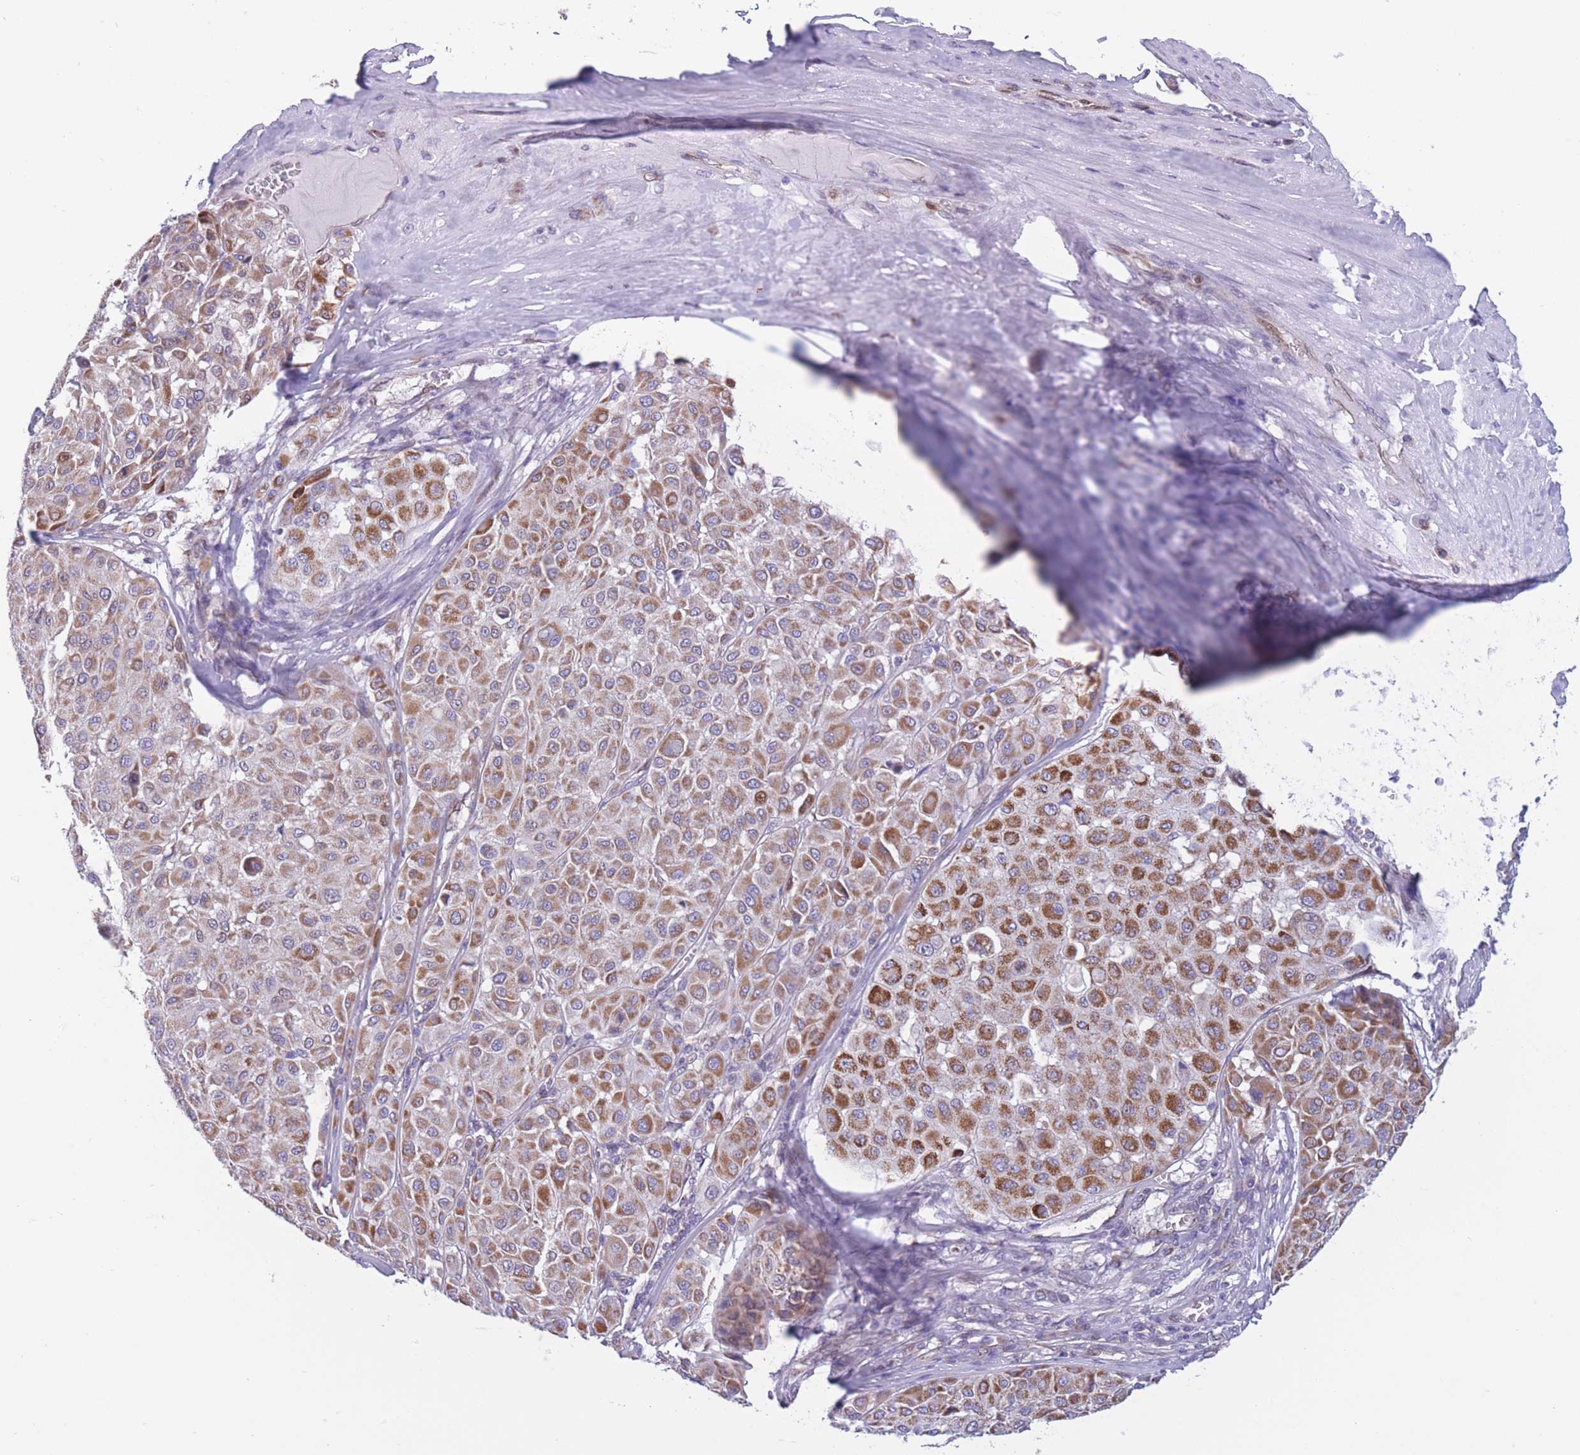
{"staining": {"intensity": "moderate", "quantity": ">75%", "location": "cytoplasmic/membranous"}, "tissue": "melanoma", "cell_type": "Tumor cells", "image_type": "cancer", "snomed": [{"axis": "morphology", "description": "Malignant melanoma, Metastatic site"}, {"axis": "topography", "description": "Soft tissue"}], "caption": "There is medium levels of moderate cytoplasmic/membranous expression in tumor cells of malignant melanoma (metastatic site), as demonstrated by immunohistochemical staining (brown color).", "gene": "PDHA1", "patient": {"sex": "male", "age": 41}}